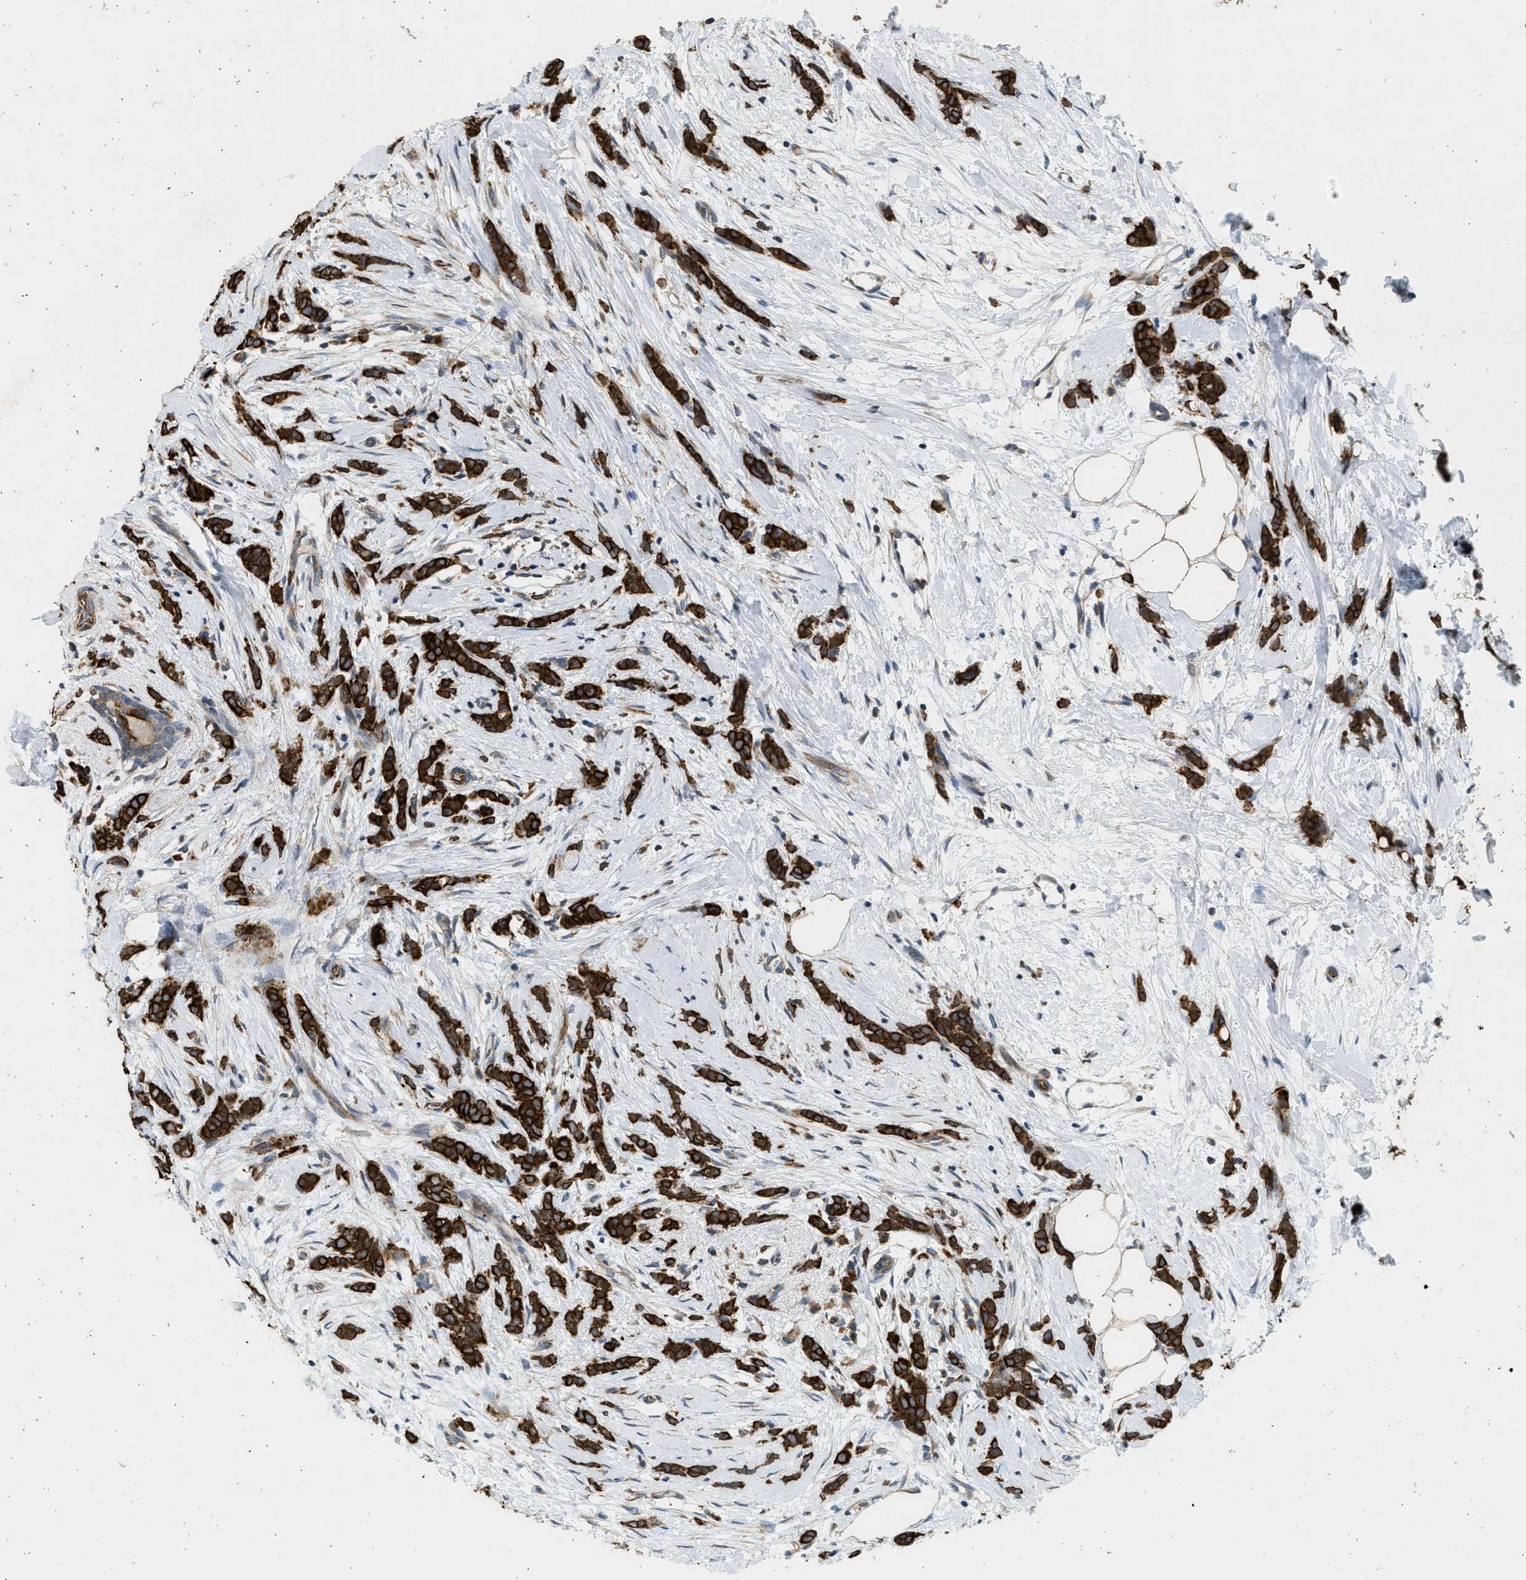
{"staining": {"intensity": "strong", "quantity": ">75%", "location": "cytoplasmic/membranous"}, "tissue": "breast cancer", "cell_type": "Tumor cells", "image_type": "cancer", "snomed": [{"axis": "morphology", "description": "Lobular carcinoma, in situ"}, {"axis": "morphology", "description": "Lobular carcinoma"}, {"axis": "topography", "description": "Breast"}], "caption": "IHC (DAB) staining of human breast lobular carcinoma demonstrates strong cytoplasmic/membranous protein staining in about >75% of tumor cells.", "gene": "PCLO", "patient": {"sex": "female", "age": 41}}